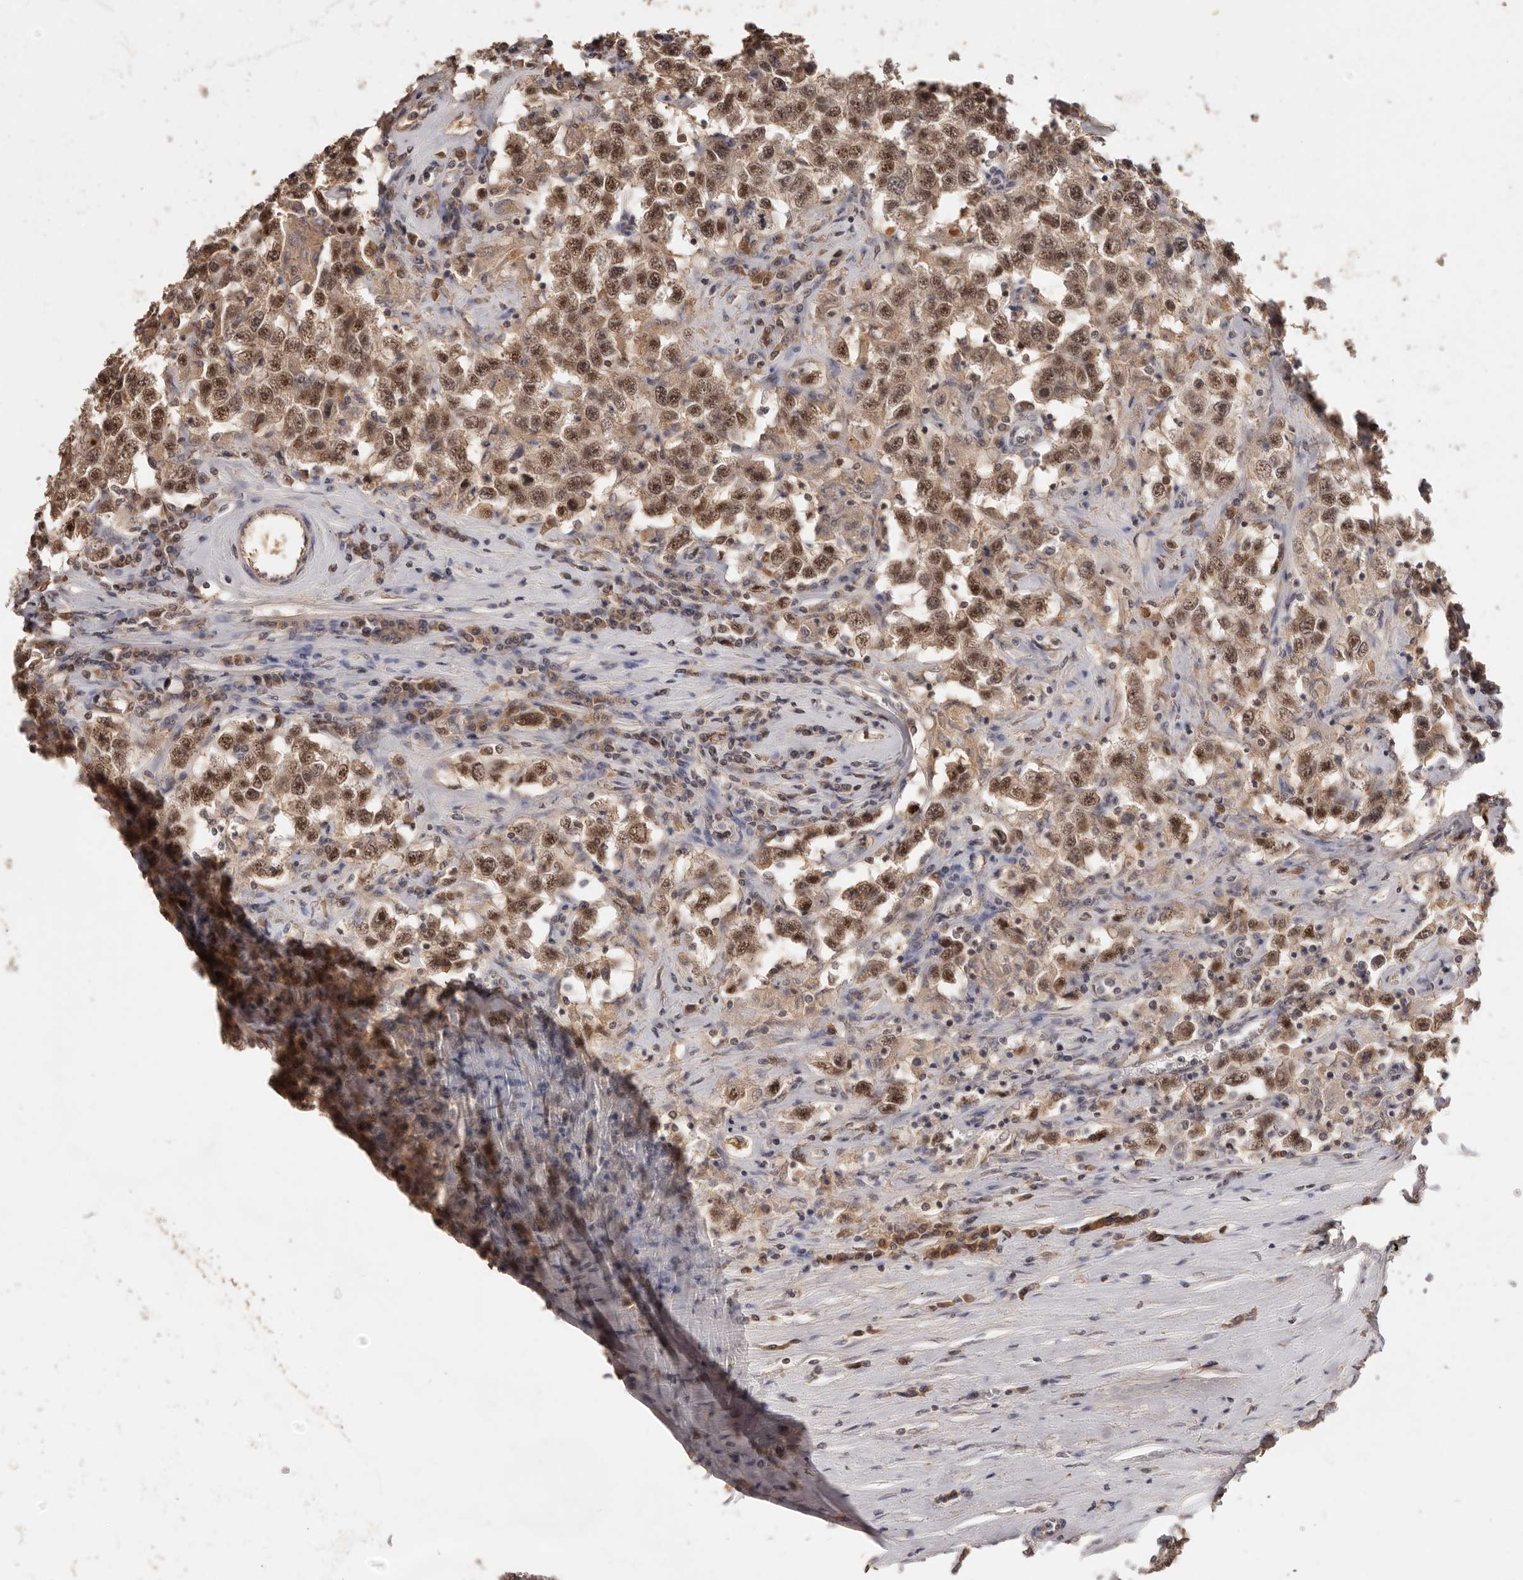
{"staining": {"intensity": "moderate", "quantity": ">75%", "location": "cytoplasmic/membranous,nuclear"}, "tissue": "testis cancer", "cell_type": "Tumor cells", "image_type": "cancer", "snomed": [{"axis": "morphology", "description": "Seminoma, NOS"}, {"axis": "topography", "description": "Testis"}], "caption": "Moderate cytoplasmic/membranous and nuclear protein staining is appreciated in about >75% of tumor cells in seminoma (testis).", "gene": "TSPAN13", "patient": {"sex": "male", "age": 41}}